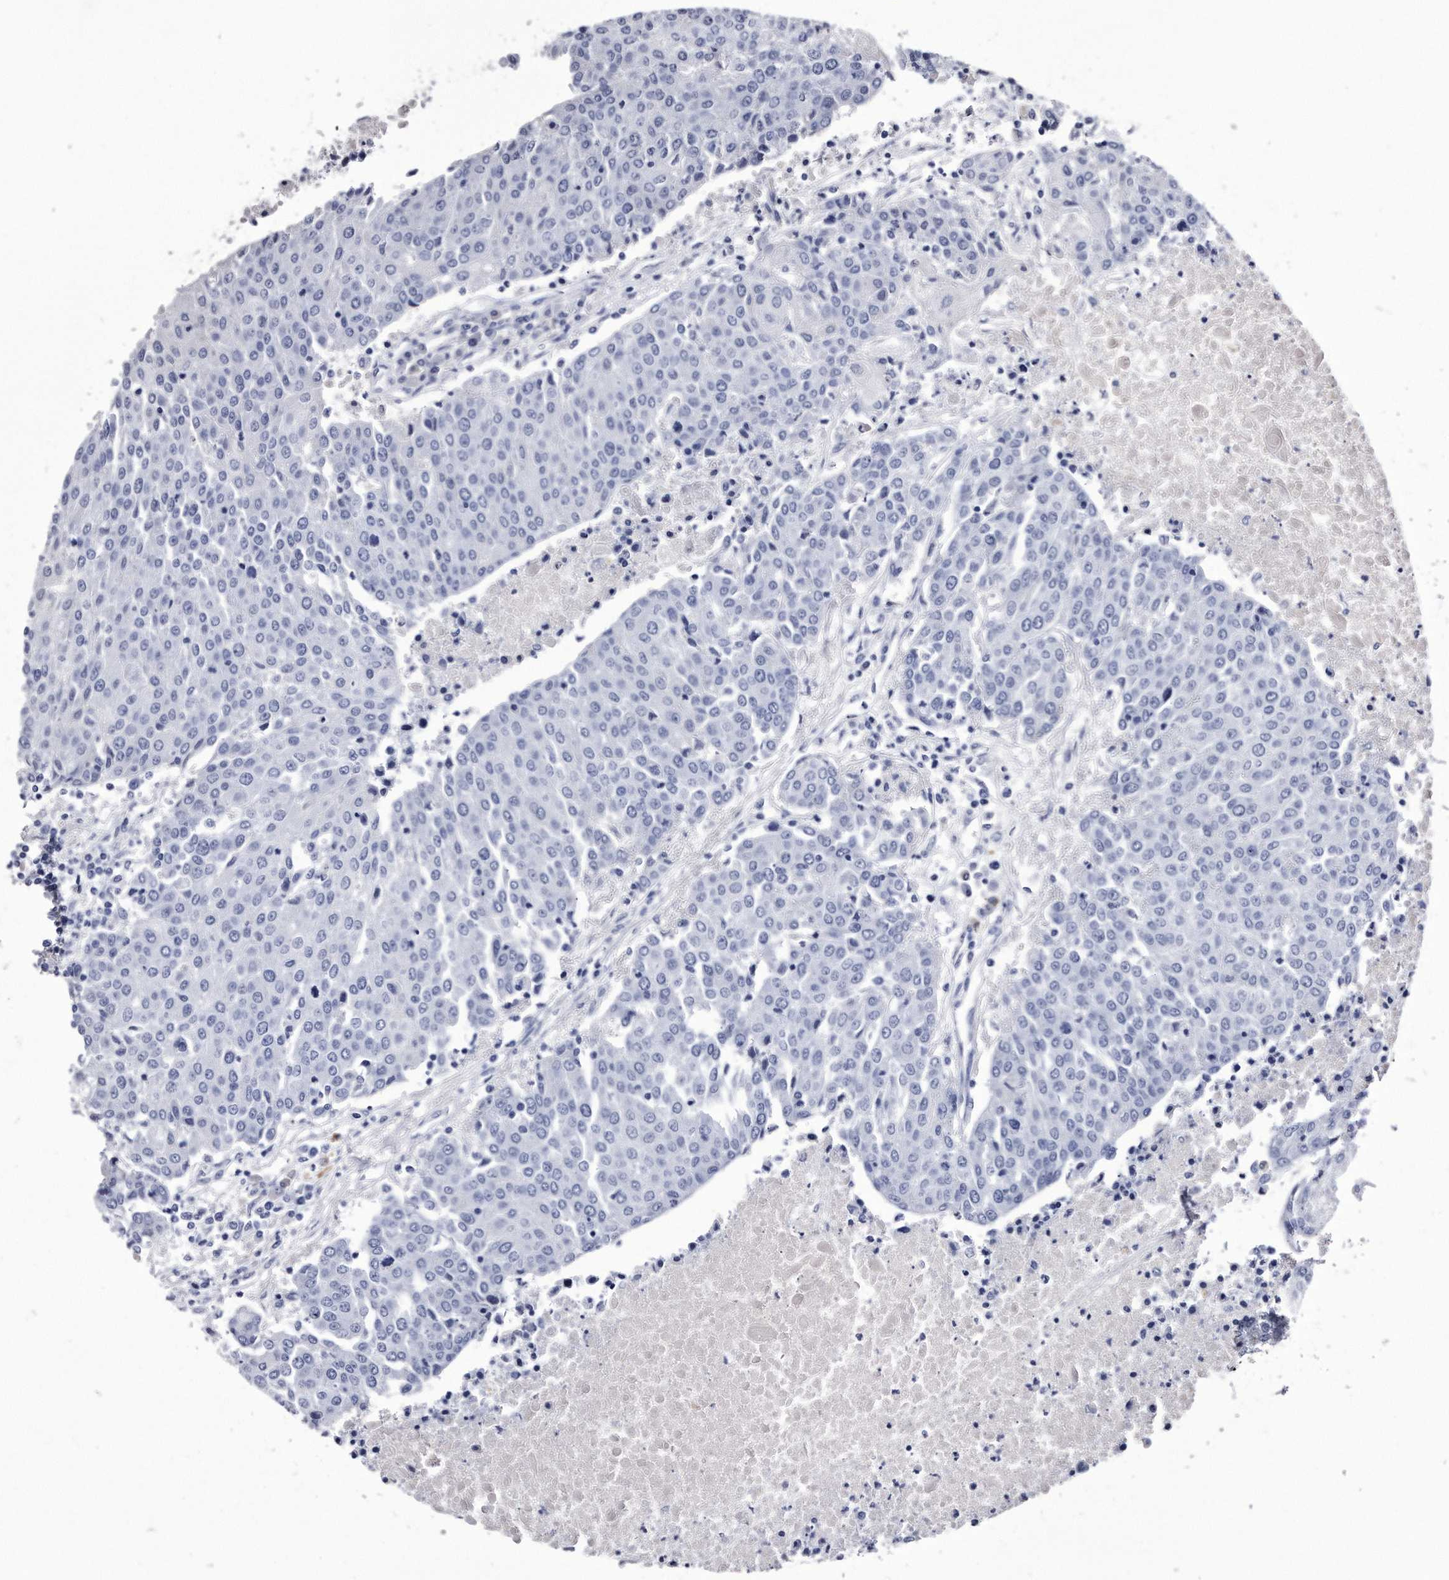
{"staining": {"intensity": "negative", "quantity": "none", "location": "none"}, "tissue": "urothelial cancer", "cell_type": "Tumor cells", "image_type": "cancer", "snomed": [{"axis": "morphology", "description": "Urothelial carcinoma, High grade"}, {"axis": "topography", "description": "Urinary bladder"}], "caption": "The immunohistochemistry (IHC) micrograph has no significant expression in tumor cells of high-grade urothelial carcinoma tissue.", "gene": "KCTD8", "patient": {"sex": "female", "age": 85}}